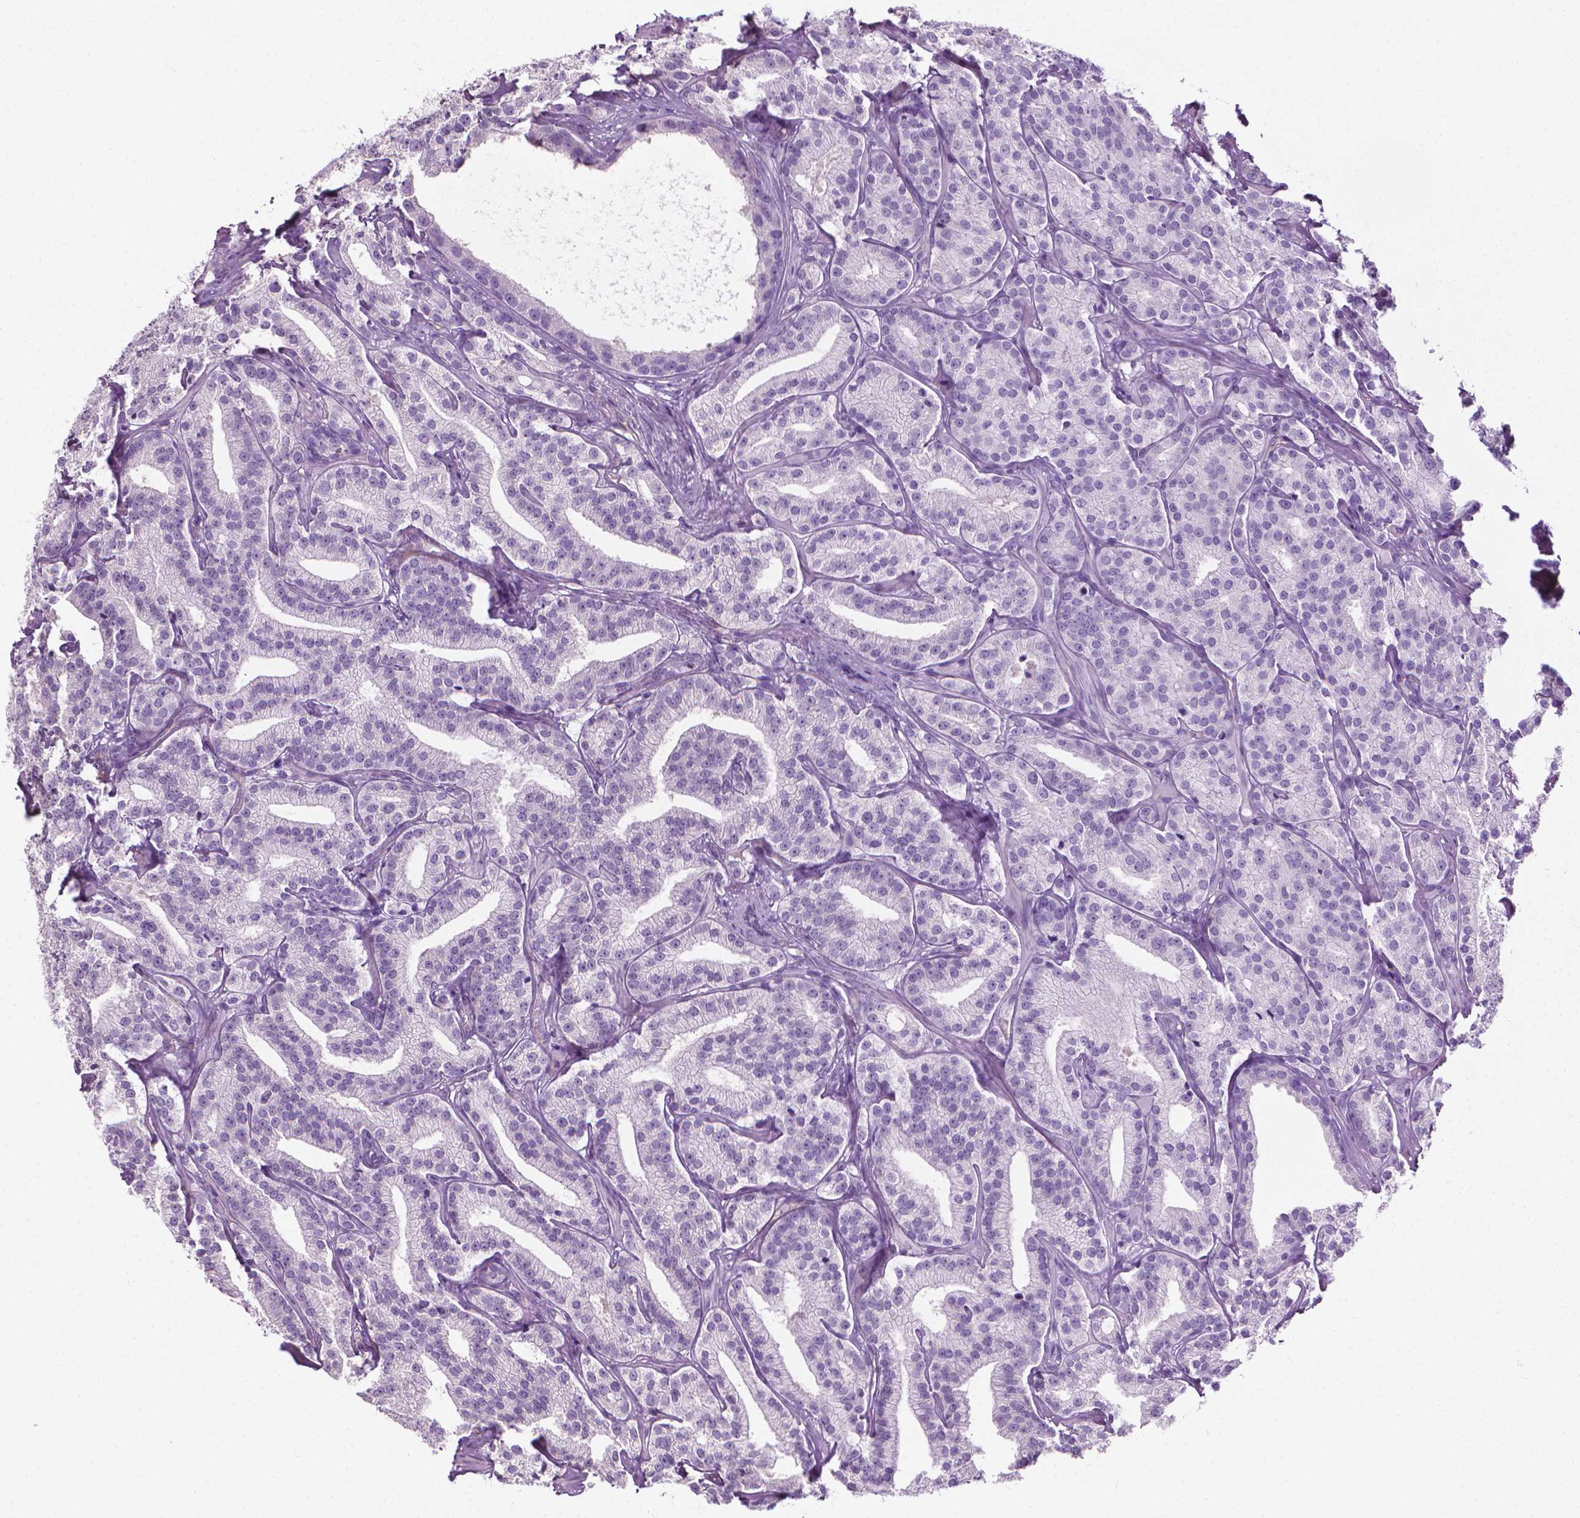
{"staining": {"intensity": "negative", "quantity": "none", "location": "none"}, "tissue": "prostate cancer", "cell_type": "Tumor cells", "image_type": "cancer", "snomed": [{"axis": "morphology", "description": "Adenocarcinoma, High grade"}, {"axis": "topography", "description": "Prostate"}], "caption": "Immunohistochemistry image of neoplastic tissue: adenocarcinoma (high-grade) (prostate) stained with DAB (3,3'-diaminobenzidine) shows no significant protein positivity in tumor cells.", "gene": "KRT73", "patient": {"sex": "male", "age": 75}}